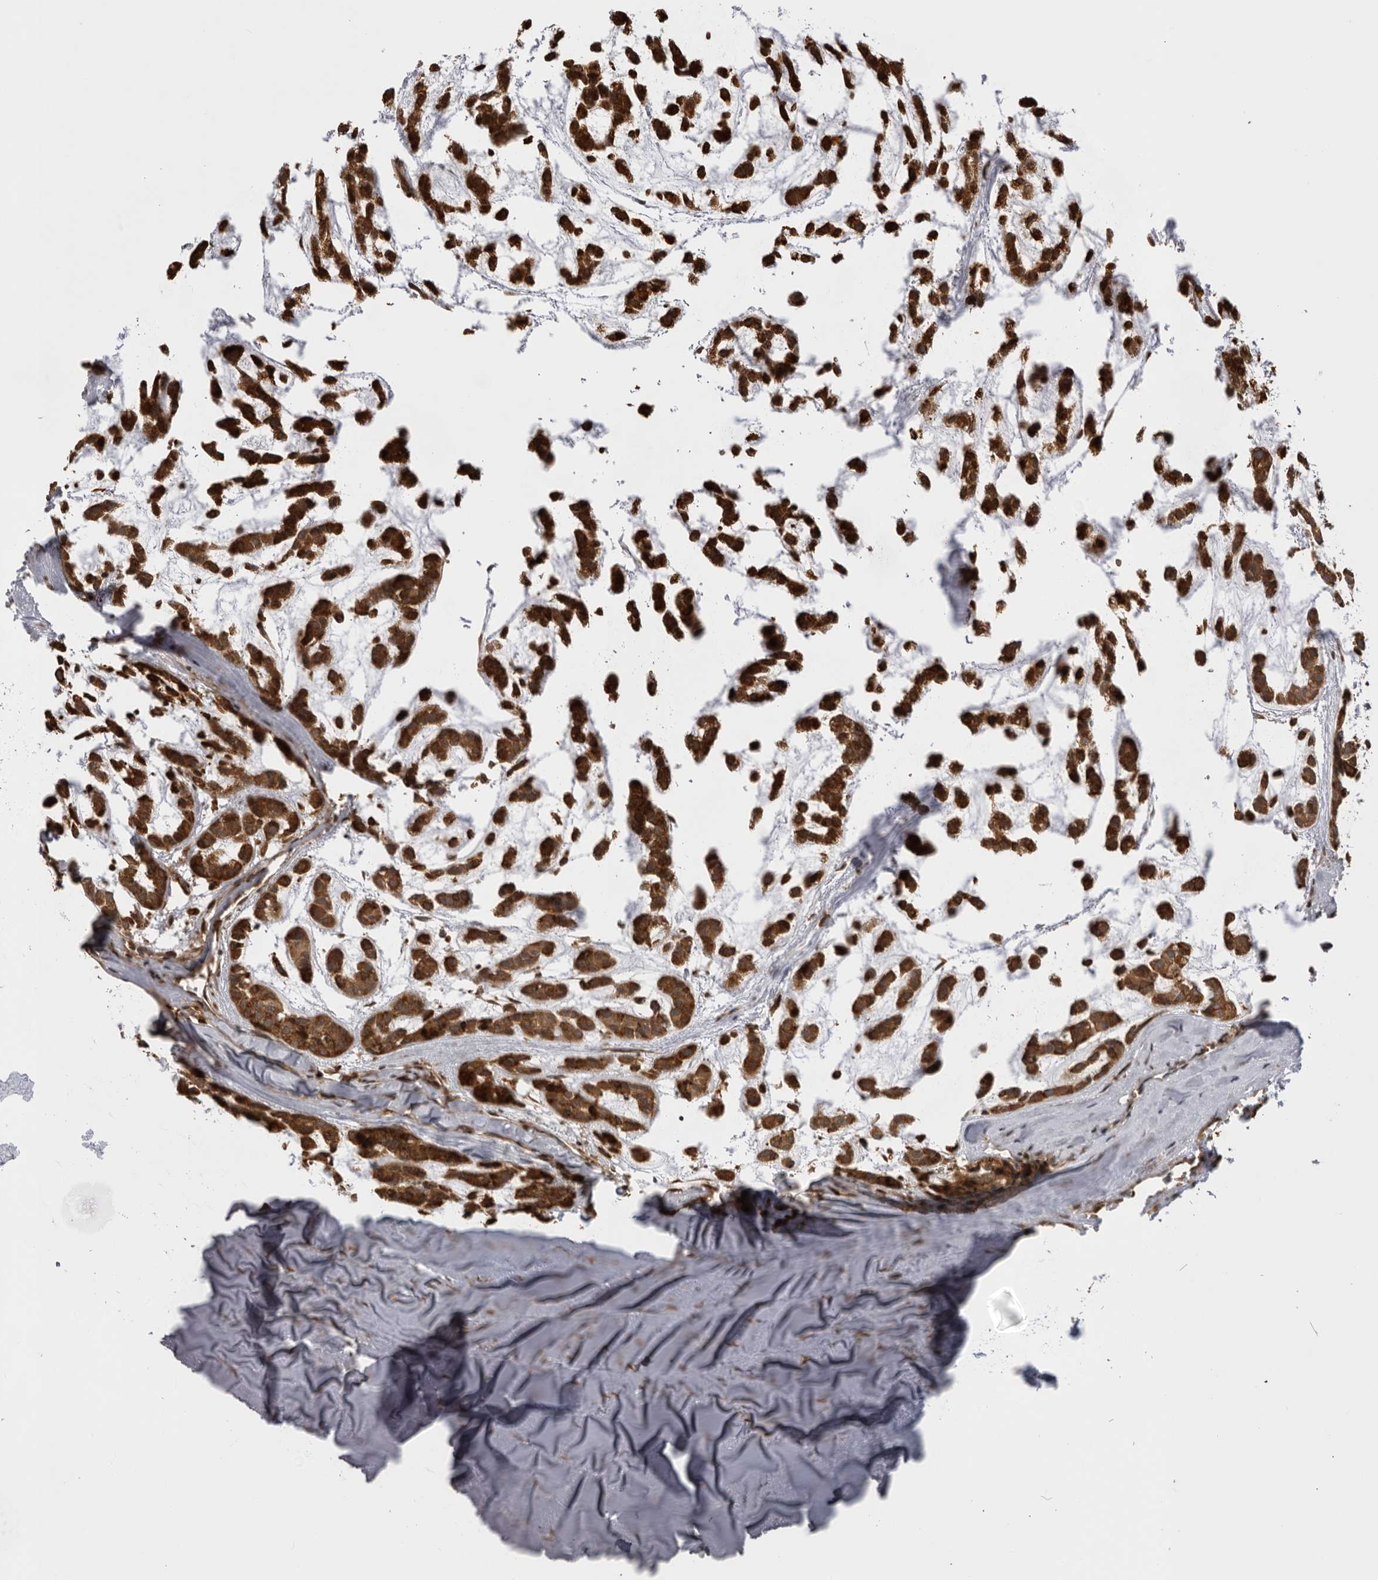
{"staining": {"intensity": "strong", "quantity": ">75%", "location": "cytoplasmic/membranous"}, "tissue": "head and neck cancer", "cell_type": "Tumor cells", "image_type": "cancer", "snomed": [{"axis": "morphology", "description": "Adenocarcinoma, NOS"}, {"axis": "morphology", "description": "Adenoma, NOS"}, {"axis": "topography", "description": "Head-Neck"}], "caption": "High-magnification brightfield microscopy of adenoma (head and neck) stained with DAB (3,3'-diaminobenzidine) (brown) and counterstained with hematoxylin (blue). tumor cells exhibit strong cytoplasmic/membranous expression is present in about>75% of cells. The protein is stained brown, and the nuclei are stained in blue (DAB (3,3'-diaminobenzidine) IHC with brightfield microscopy, high magnification).", "gene": "DNAH14", "patient": {"sex": "female", "age": 55}}